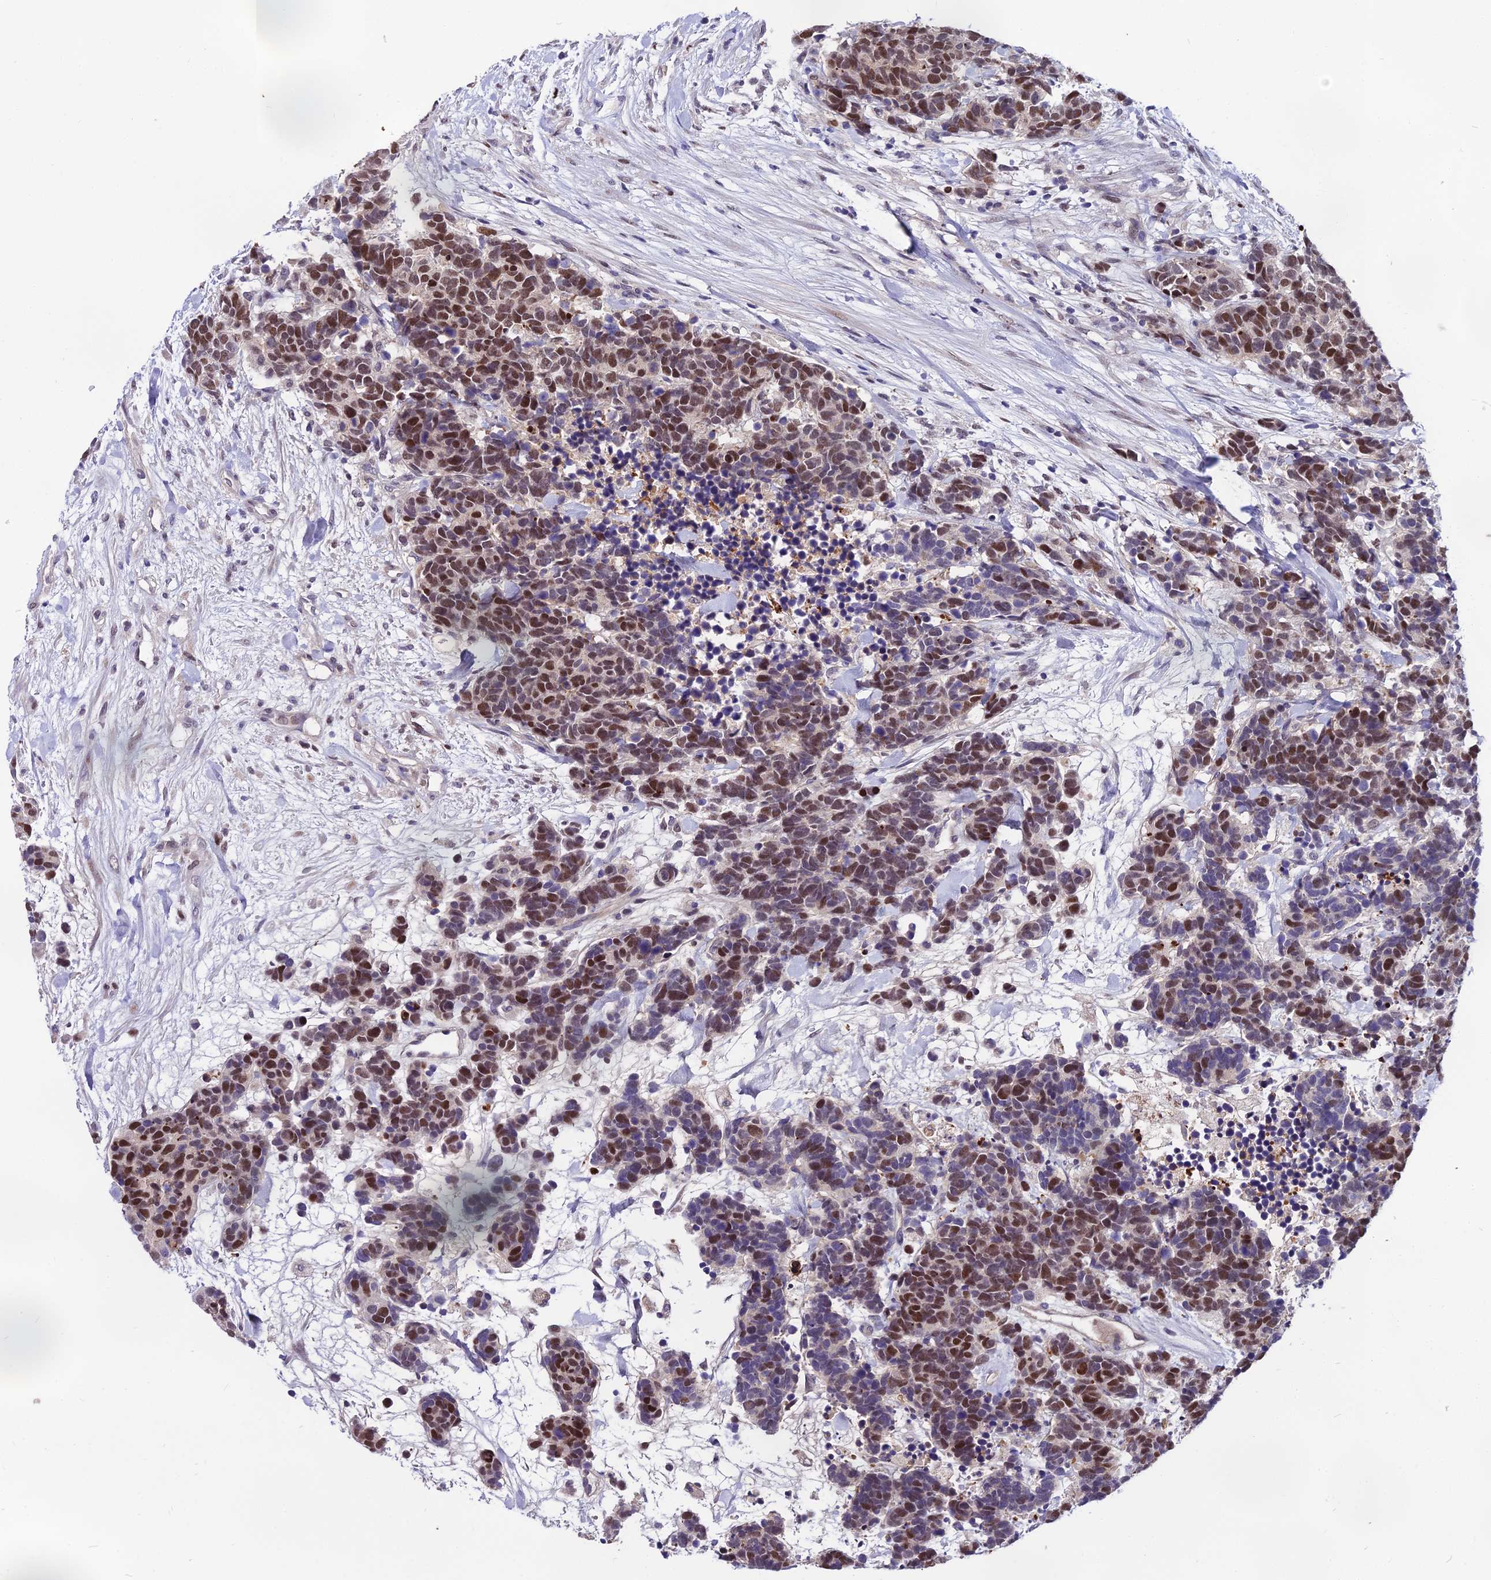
{"staining": {"intensity": "moderate", "quantity": ">75%", "location": "nuclear"}, "tissue": "carcinoid", "cell_type": "Tumor cells", "image_type": "cancer", "snomed": [{"axis": "morphology", "description": "Carcinoma, NOS"}, {"axis": "morphology", "description": "Carcinoid, malignant, NOS"}, {"axis": "topography", "description": "Prostate"}], "caption": "The image demonstrates a brown stain indicating the presence of a protein in the nuclear of tumor cells in carcinoid.", "gene": "TRIML2", "patient": {"sex": "male", "age": 57}}